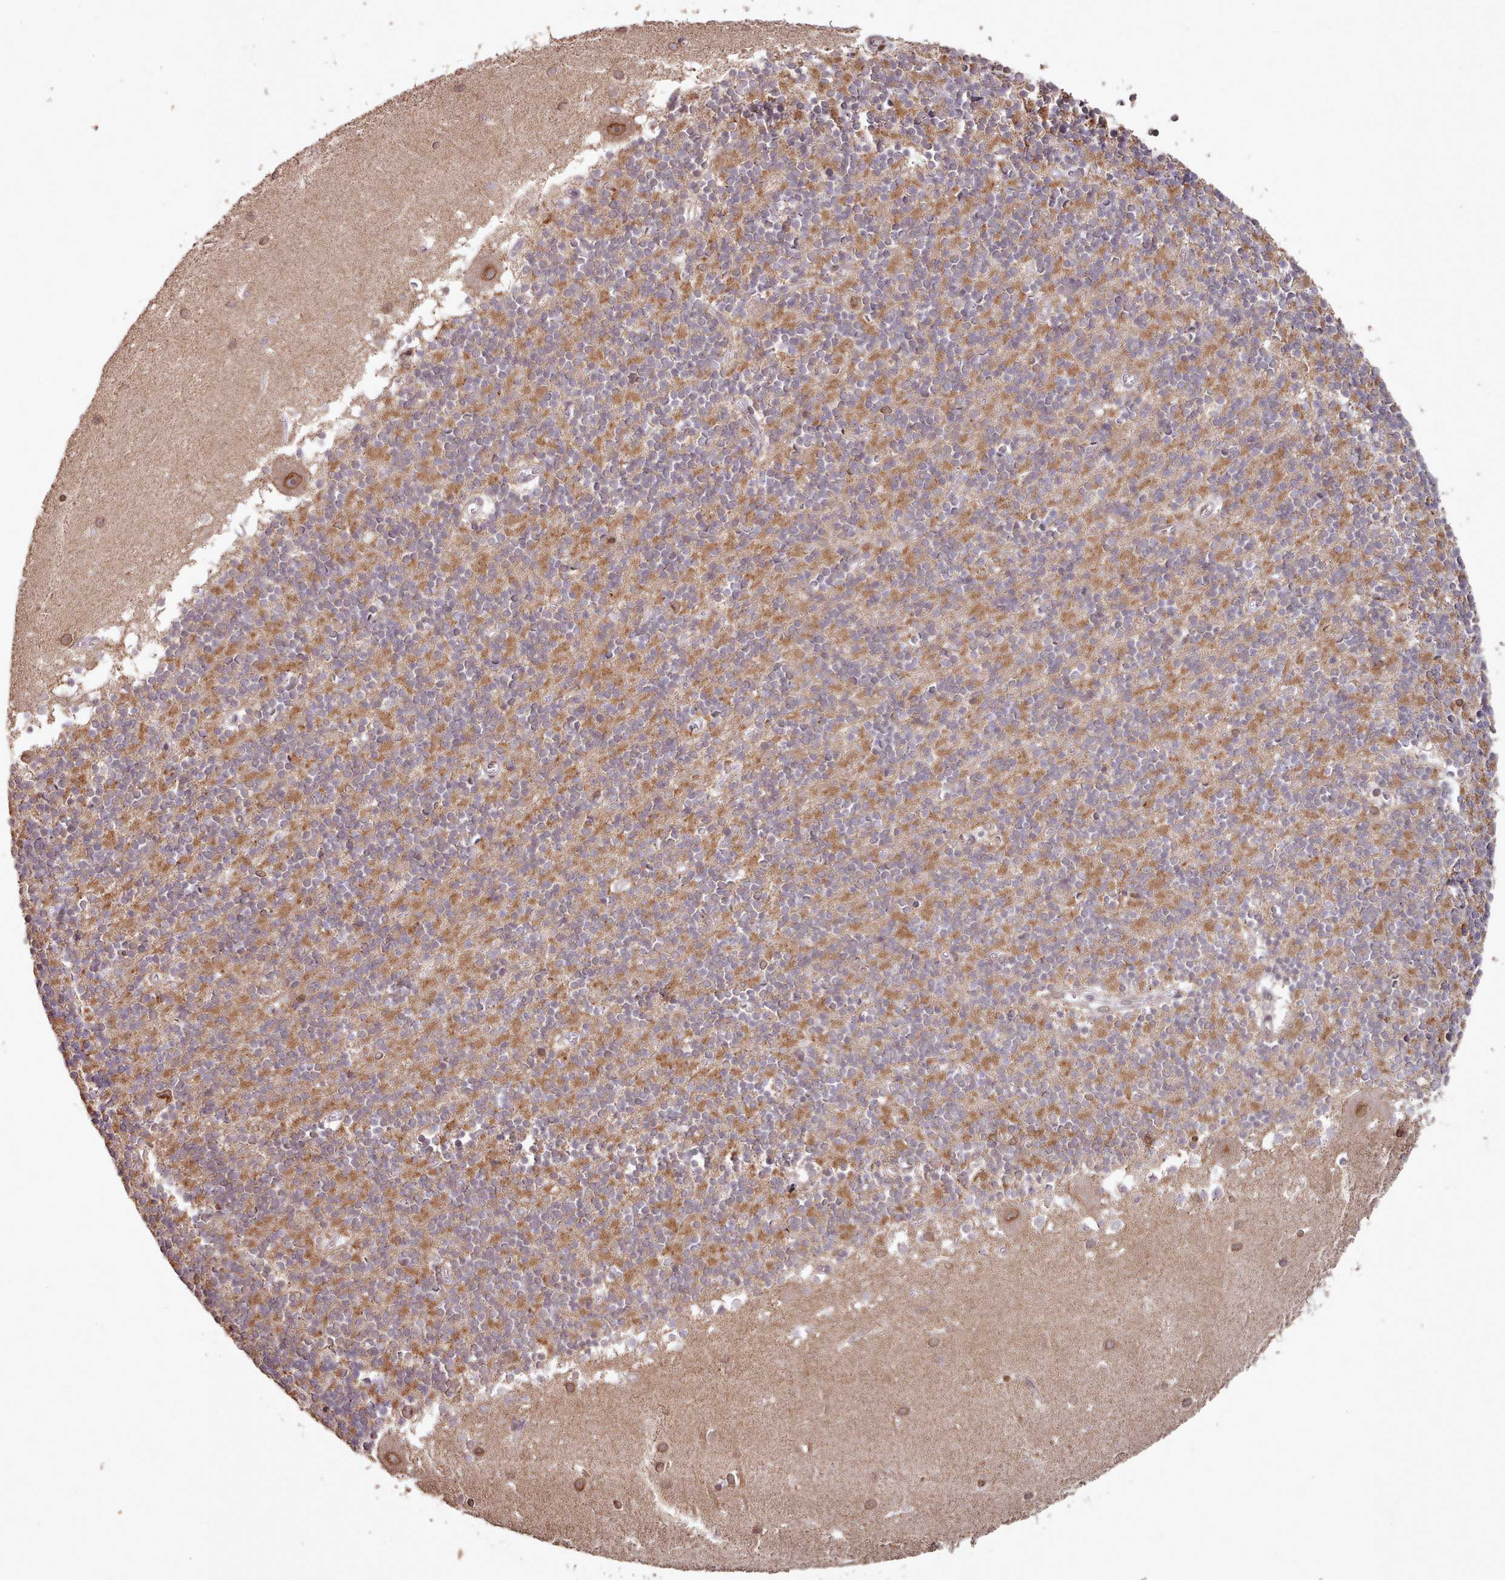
{"staining": {"intensity": "moderate", "quantity": "25%-75%", "location": "cytoplasmic/membranous"}, "tissue": "cerebellum", "cell_type": "Cells in granular layer", "image_type": "normal", "snomed": [{"axis": "morphology", "description": "Normal tissue, NOS"}, {"axis": "topography", "description": "Cerebellum"}], "caption": "Immunohistochemical staining of unremarkable cerebellum exhibits 25%-75% levels of moderate cytoplasmic/membranous protein expression in approximately 25%-75% of cells in granular layer. The staining is performed using DAB (3,3'-diaminobenzidine) brown chromogen to label protein expression. The nuclei are counter-stained blue using hematoxylin.", "gene": "TOR1AIP1", "patient": {"sex": "male", "age": 54}}